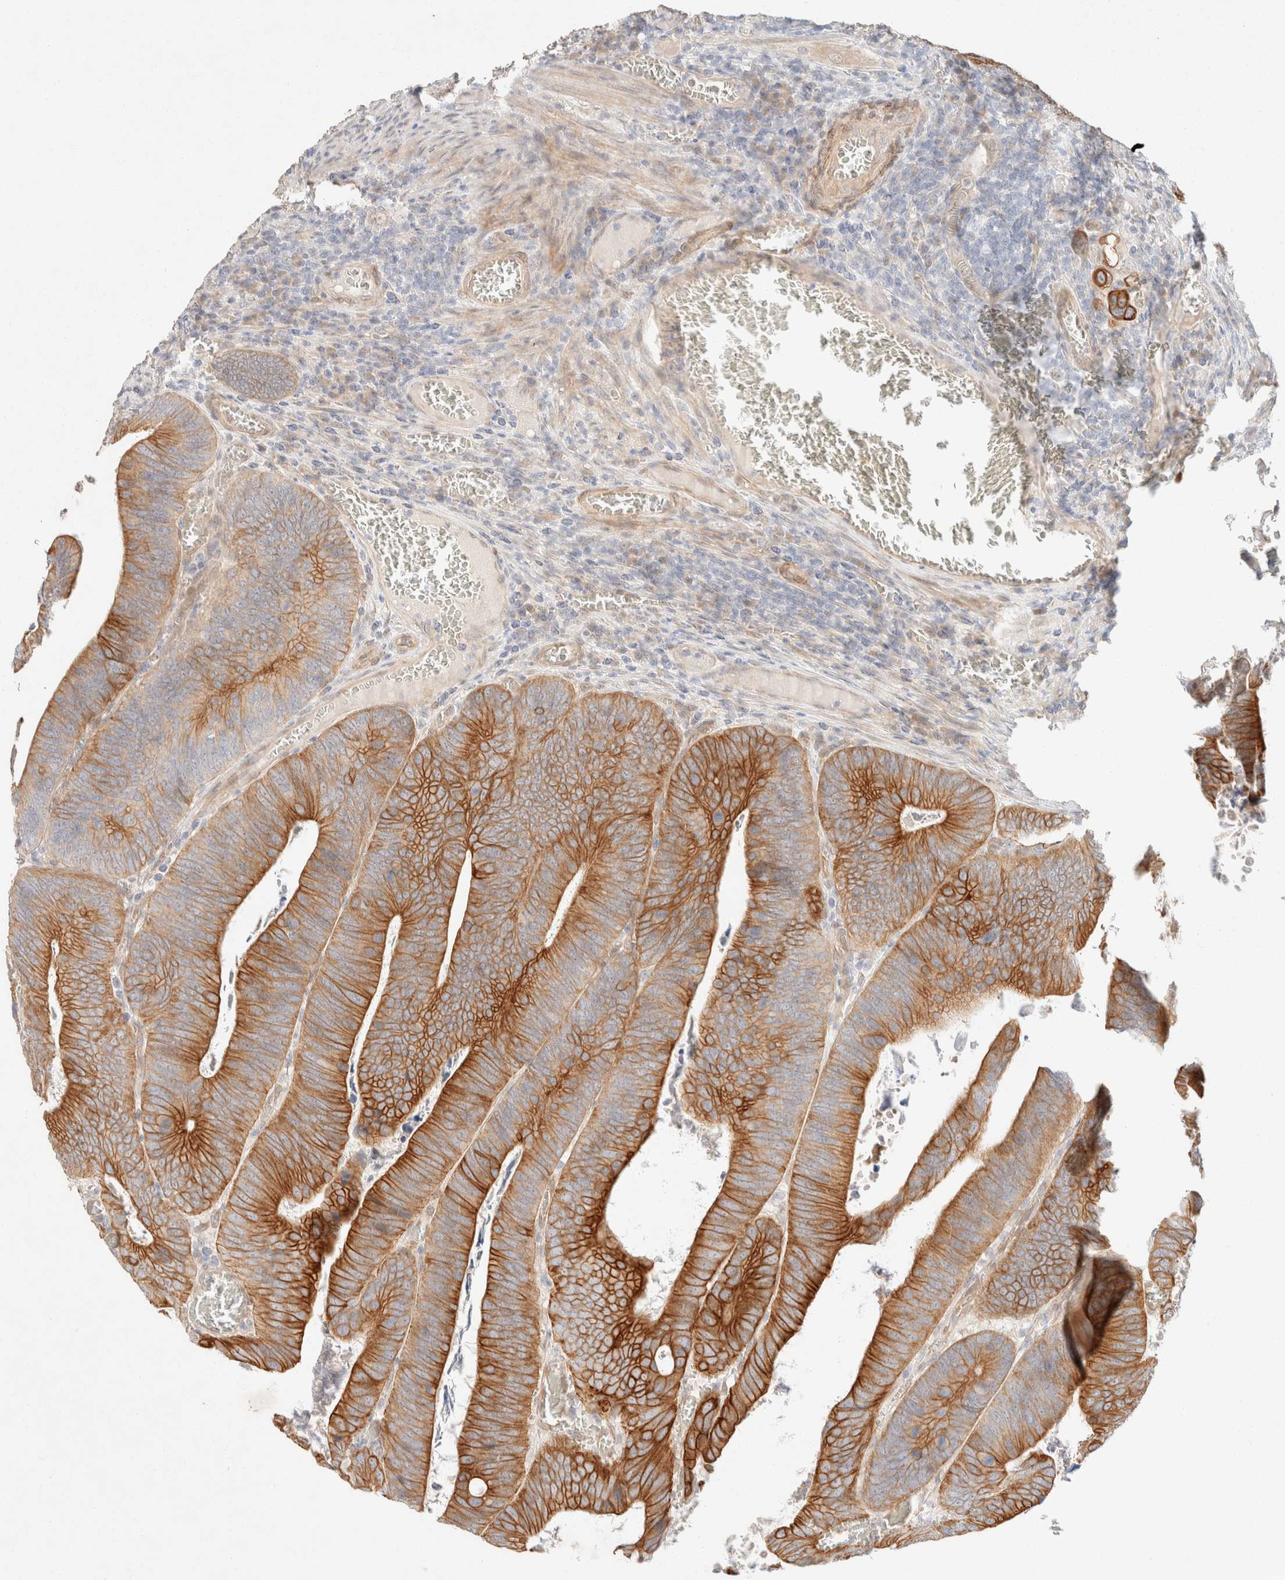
{"staining": {"intensity": "strong", "quantity": ">75%", "location": "cytoplasmic/membranous"}, "tissue": "colorectal cancer", "cell_type": "Tumor cells", "image_type": "cancer", "snomed": [{"axis": "morphology", "description": "Inflammation, NOS"}, {"axis": "morphology", "description": "Adenocarcinoma, NOS"}, {"axis": "topography", "description": "Colon"}], "caption": "Immunohistochemical staining of colorectal adenocarcinoma shows high levels of strong cytoplasmic/membranous staining in approximately >75% of tumor cells. (DAB (3,3'-diaminobenzidine) = brown stain, brightfield microscopy at high magnification).", "gene": "CSNK1E", "patient": {"sex": "male", "age": 72}}